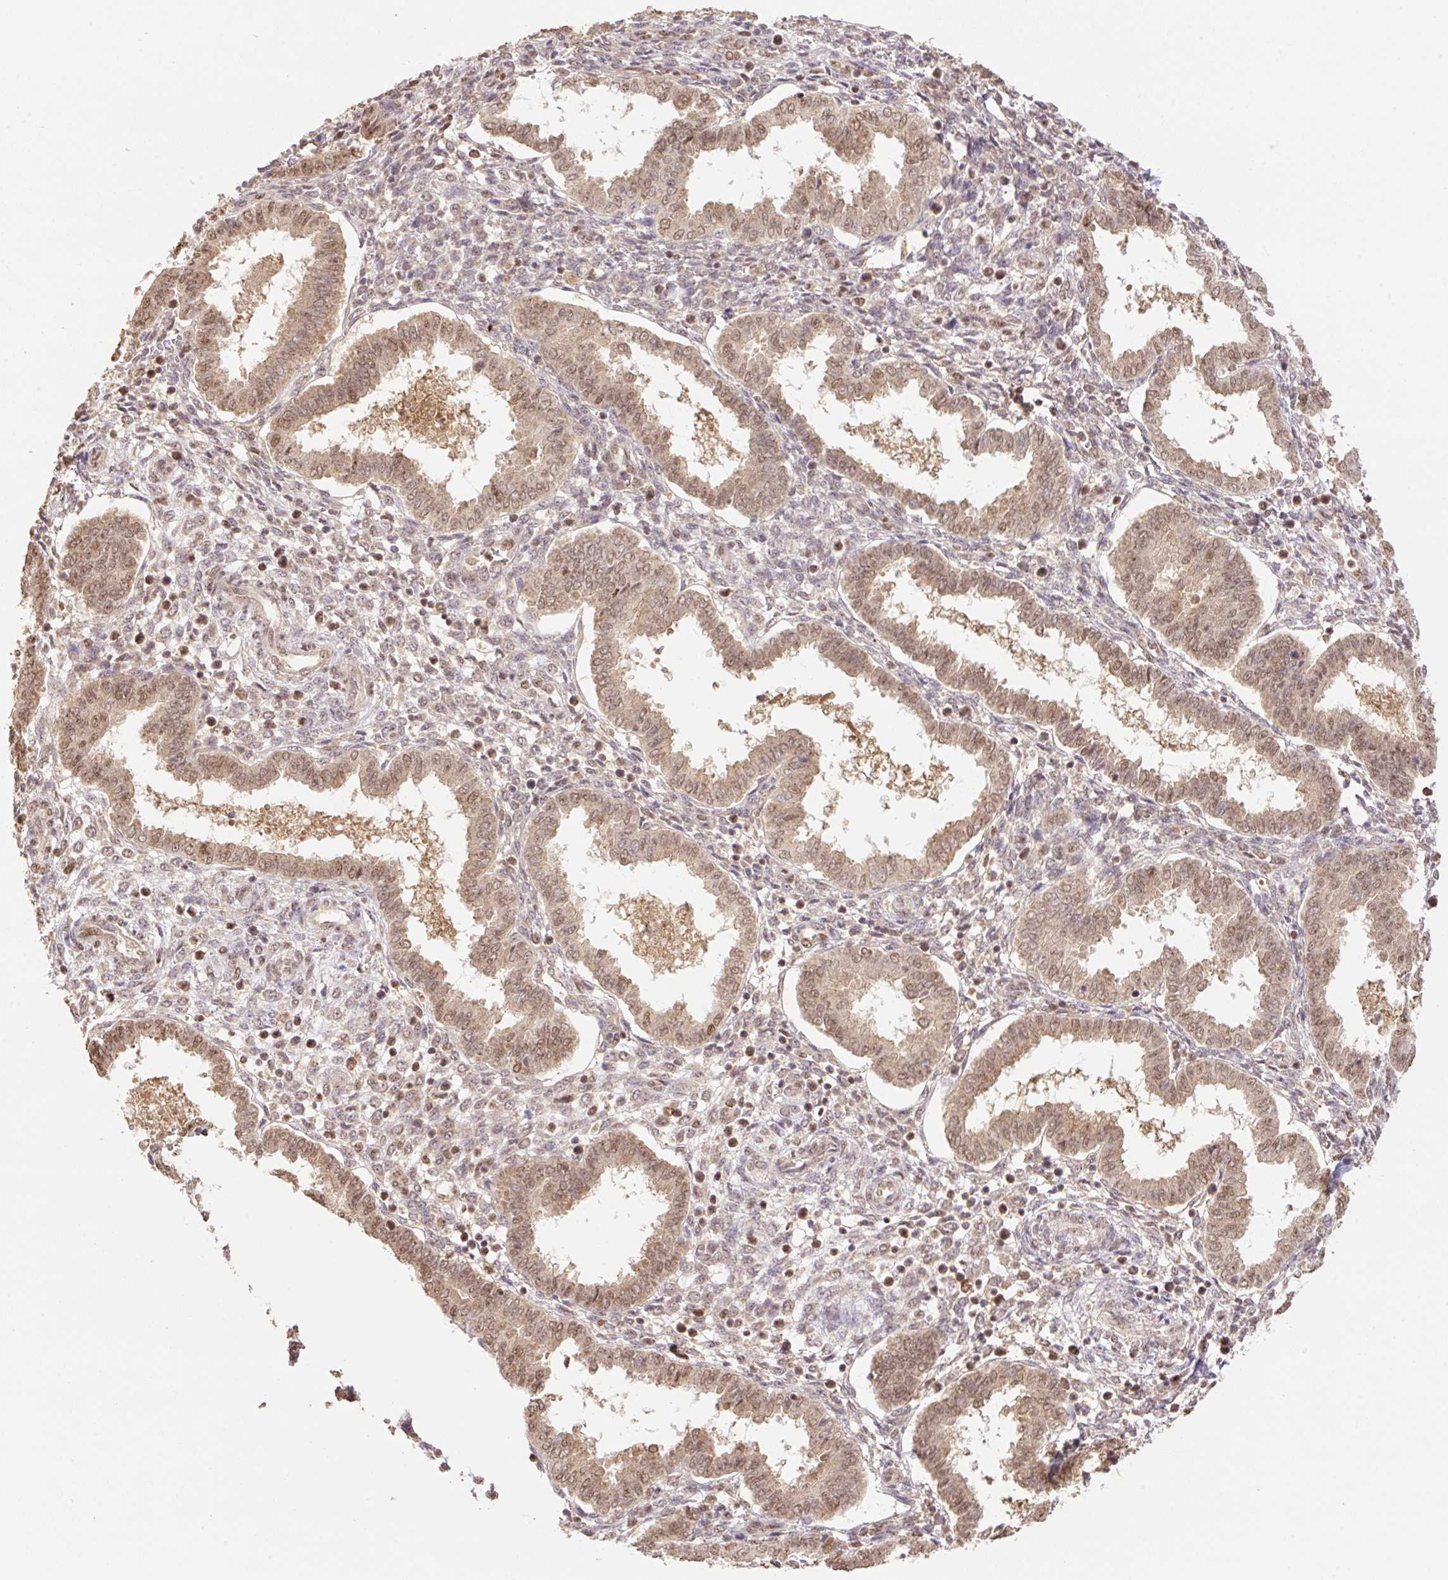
{"staining": {"intensity": "moderate", "quantity": "<25%", "location": "nuclear"}, "tissue": "endometrium", "cell_type": "Cells in endometrial stroma", "image_type": "normal", "snomed": [{"axis": "morphology", "description": "Normal tissue, NOS"}, {"axis": "topography", "description": "Endometrium"}], "caption": "This is a histology image of immunohistochemistry staining of unremarkable endometrium, which shows moderate positivity in the nuclear of cells in endometrial stroma.", "gene": "VPS25", "patient": {"sex": "female", "age": 24}}